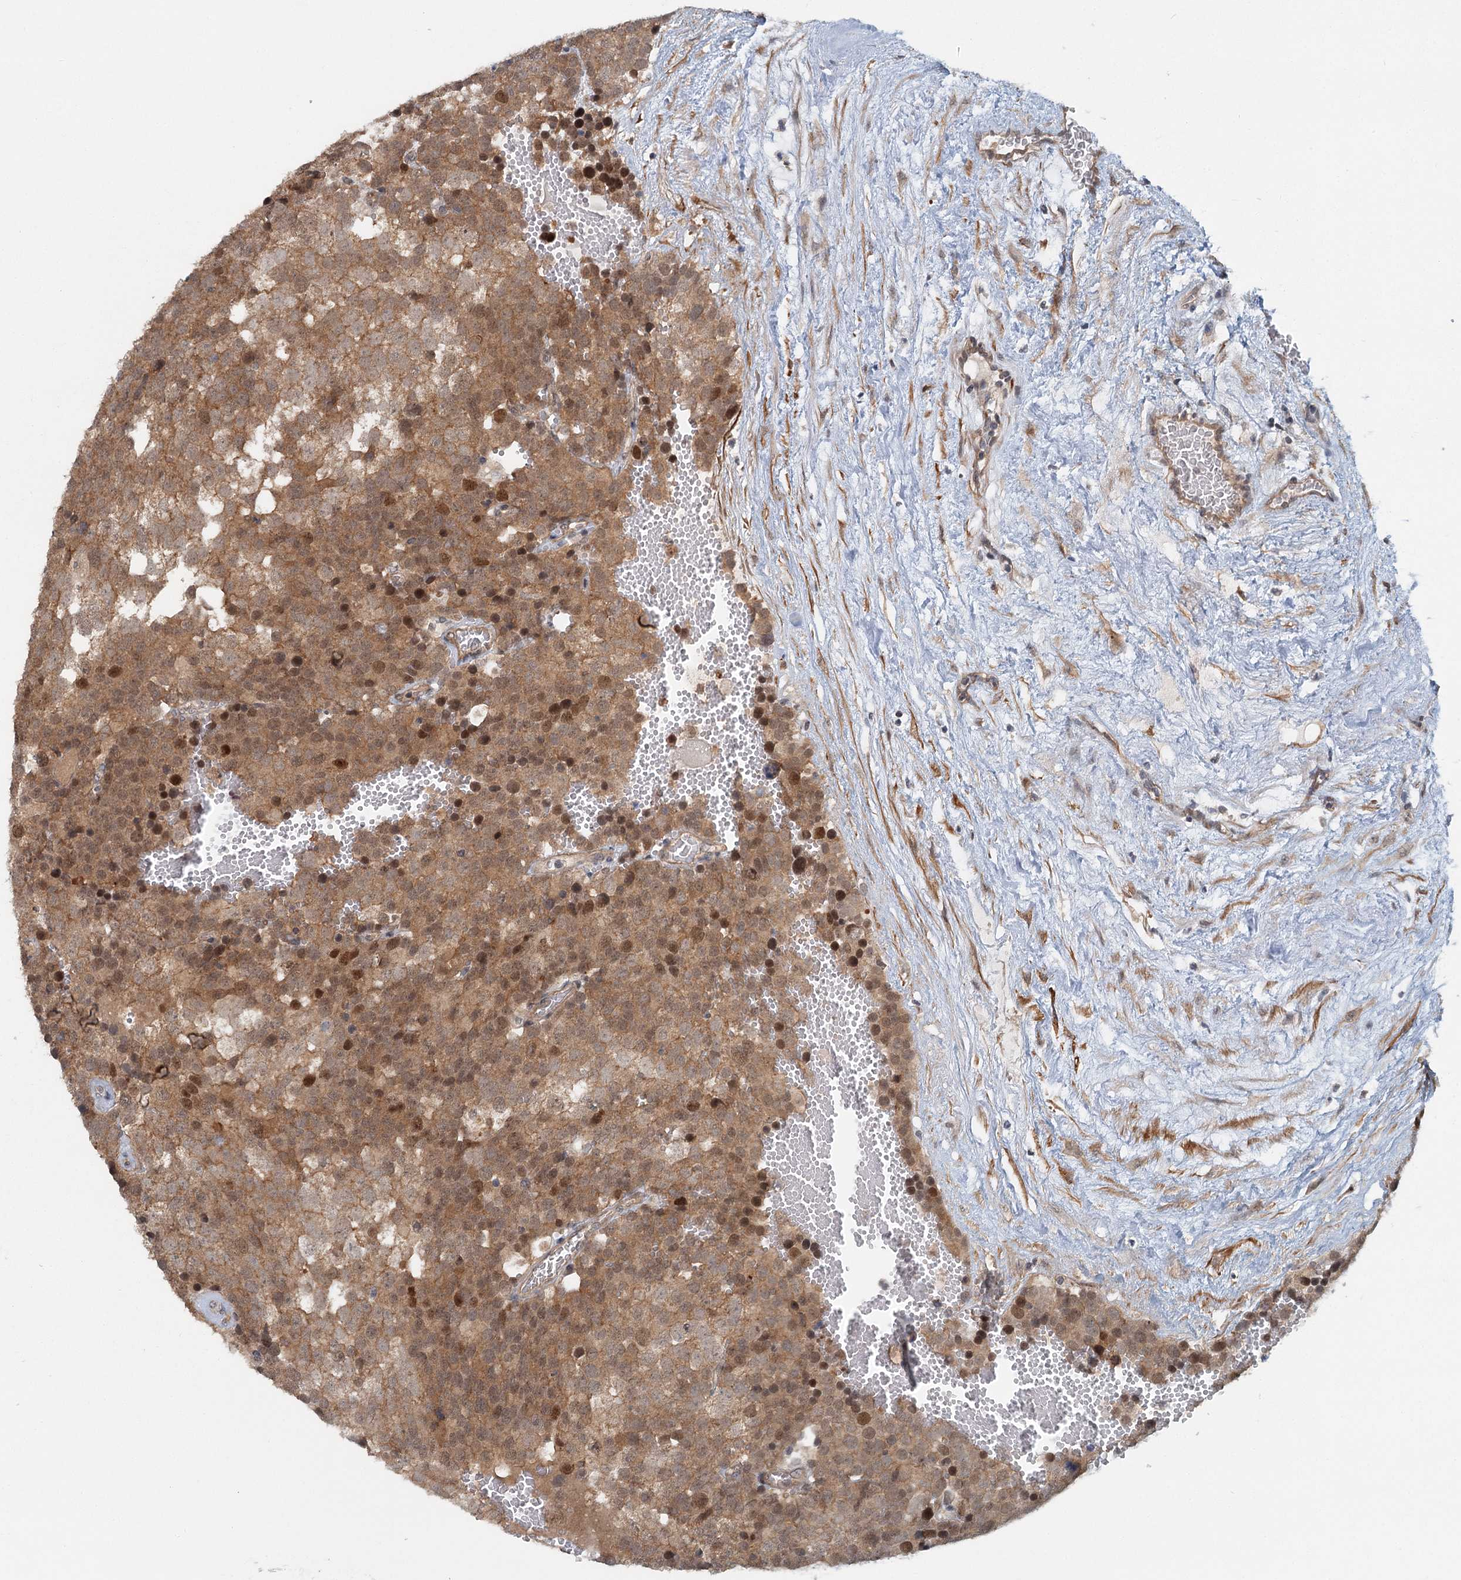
{"staining": {"intensity": "moderate", "quantity": ">75%", "location": "cytoplasmic/membranous,nuclear"}, "tissue": "testis cancer", "cell_type": "Tumor cells", "image_type": "cancer", "snomed": [{"axis": "morphology", "description": "Seminoma, NOS"}, {"axis": "topography", "description": "Testis"}], "caption": "Immunohistochemistry photomicrograph of human testis seminoma stained for a protein (brown), which shows medium levels of moderate cytoplasmic/membranous and nuclear staining in approximately >75% of tumor cells.", "gene": "TAS2R42", "patient": {"sex": "male", "age": 71}}